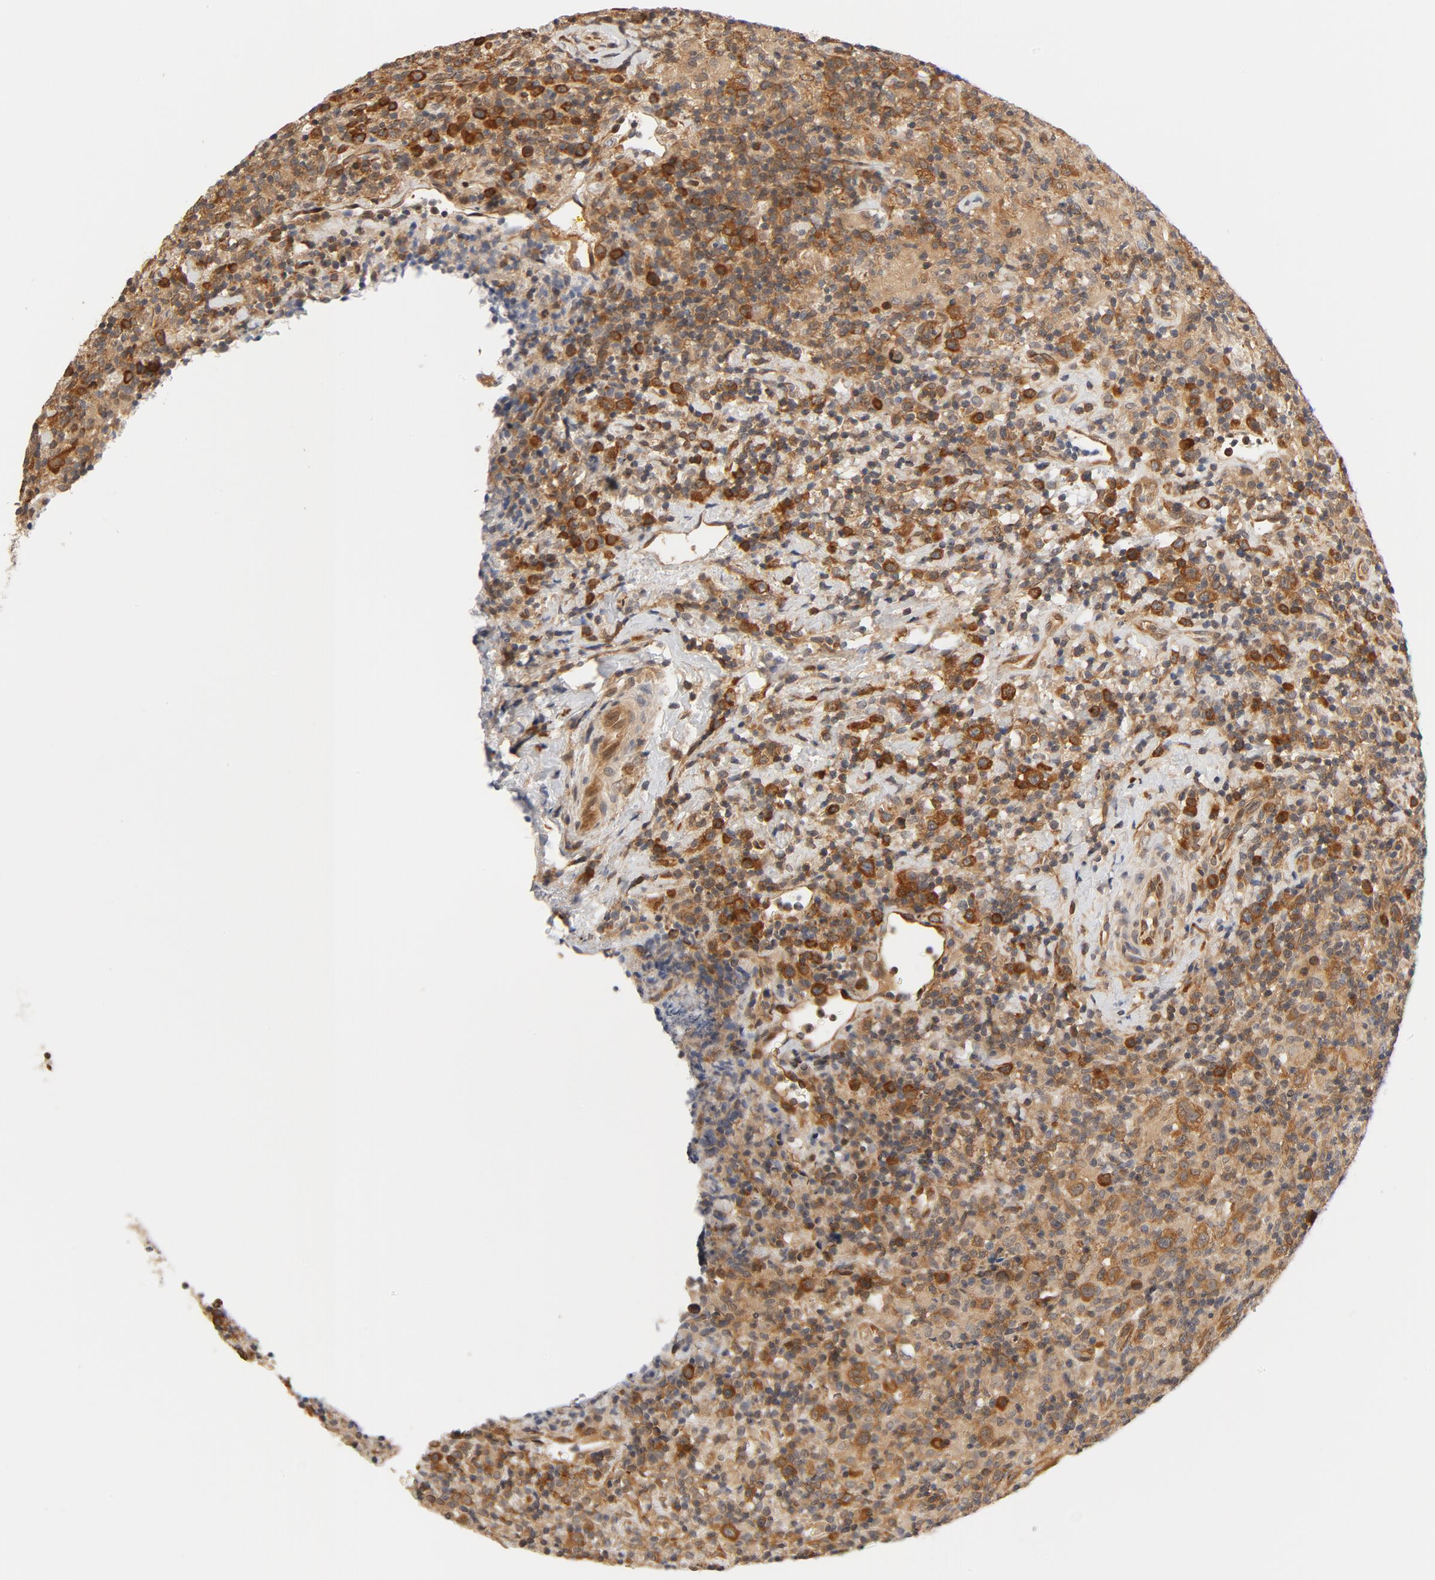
{"staining": {"intensity": "moderate", "quantity": ">75%", "location": "cytoplasmic/membranous"}, "tissue": "lymphoma", "cell_type": "Tumor cells", "image_type": "cancer", "snomed": [{"axis": "morphology", "description": "Hodgkin's disease, NOS"}, {"axis": "topography", "description": "Lymph node"}], "caption": "An immunohistochemistry histopathology image of neoplastic tissue is shown. Protein staining in brown highlights moderate cytoplasmic/membranous positivity in lymphoma within tumor cells.", "gene": "EIF4E", "patient": {"sex": "male", "age": 65}}